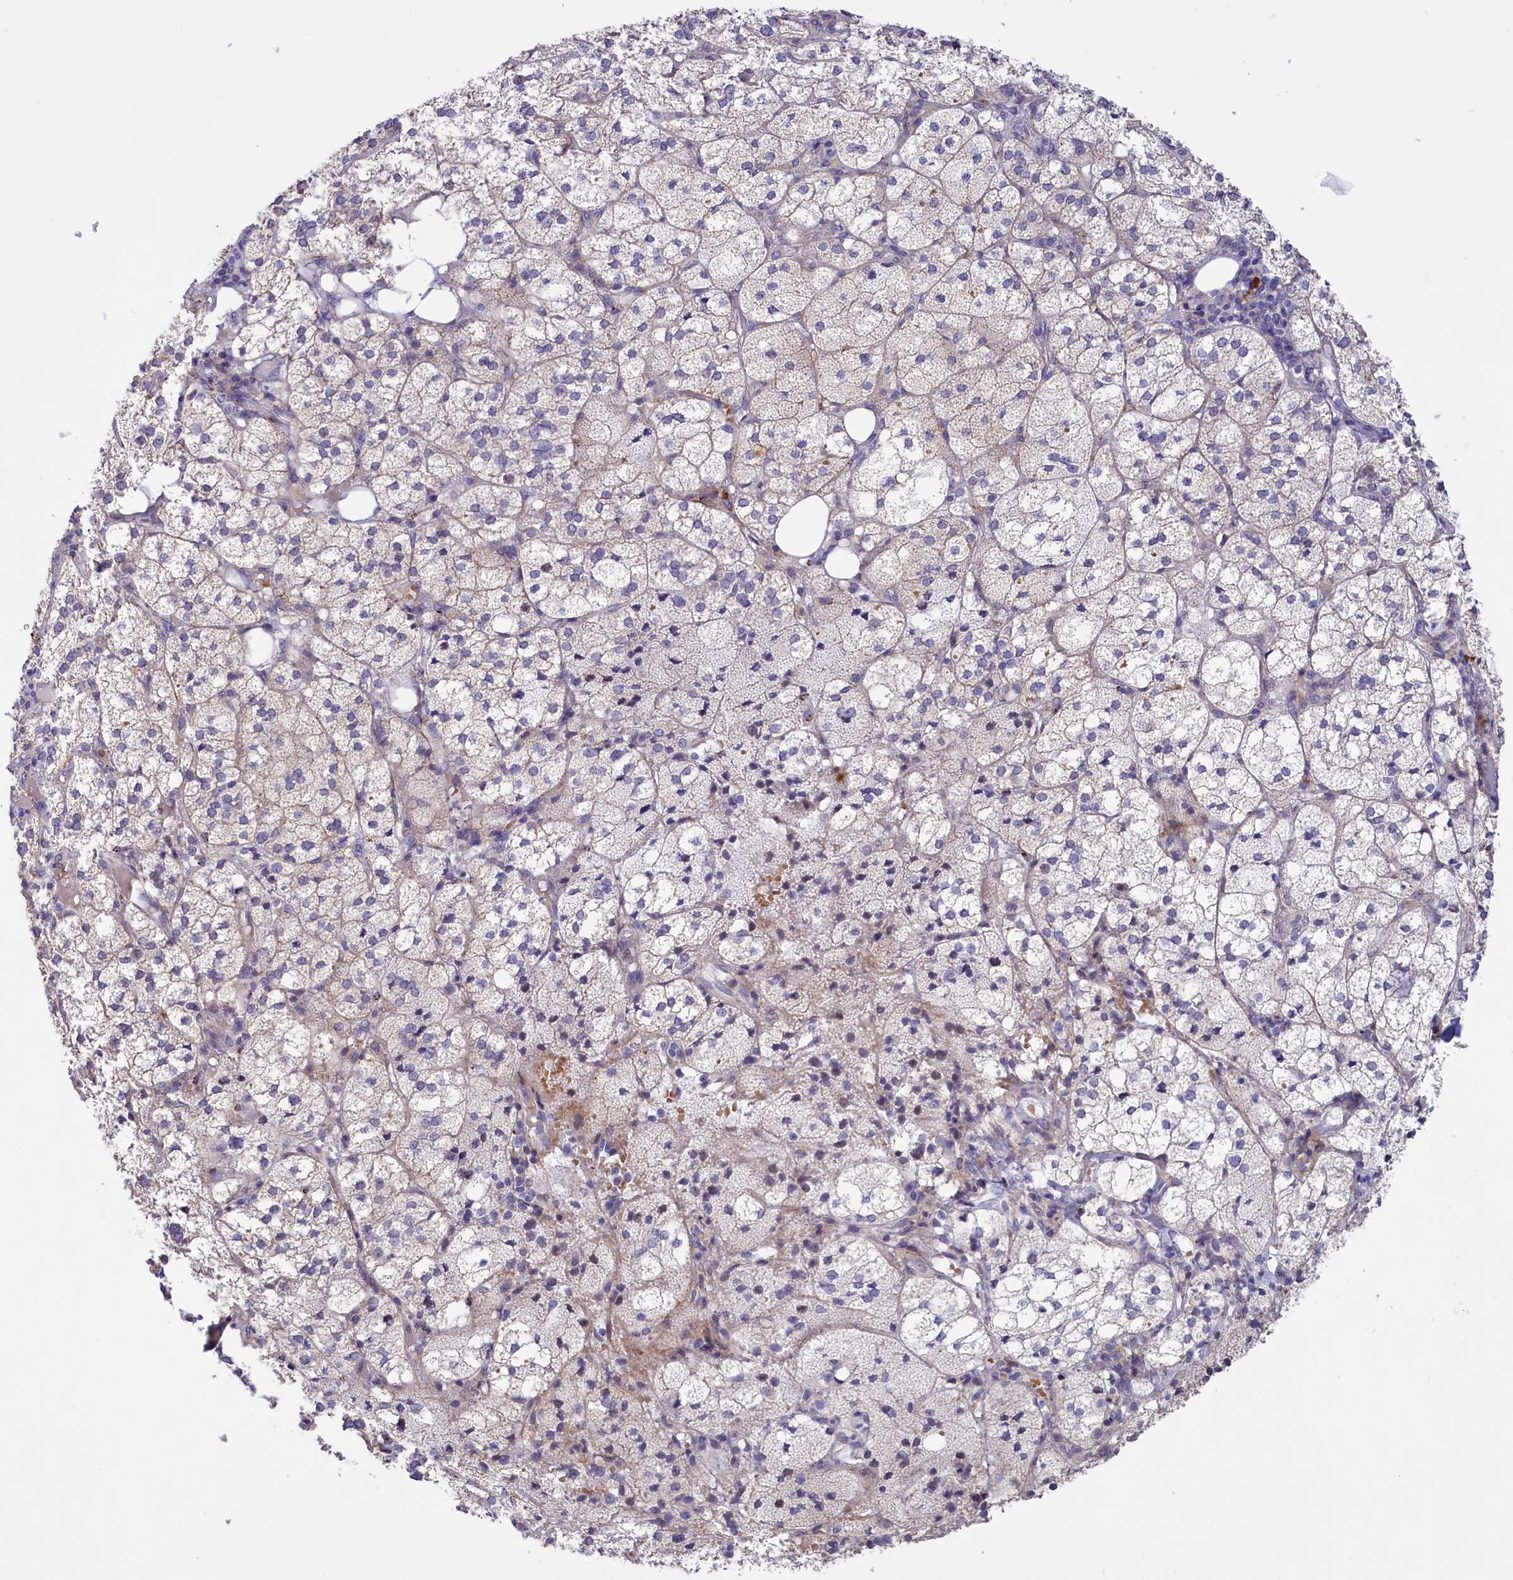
{"staining": {"intensity": "weak", "quantity": "25%-75%", "location": "cytoplasmic/membranous"}, "tissue": "adrenal gland", "cell_type": "Glandular cells", "image_type": "normal", "snomed": [{"axis": "morphology", "description": "Normal tissue, NOS"}, {"axis": "topography", "description": "Adrenal gland"}], "caption": "Glandular cells reveal low levels of weak cytoplasmic/membranous staining in about 25%-75% of cells in normal human adrenal gland. The staining was performed using DAB (3,3'-diaminobenzidine), with brown indicating positive protein expression. Nuclei are stained blue with hematoxylin.", "gene": "HYKK", "patient": {"sex": "female", "age": 61}}